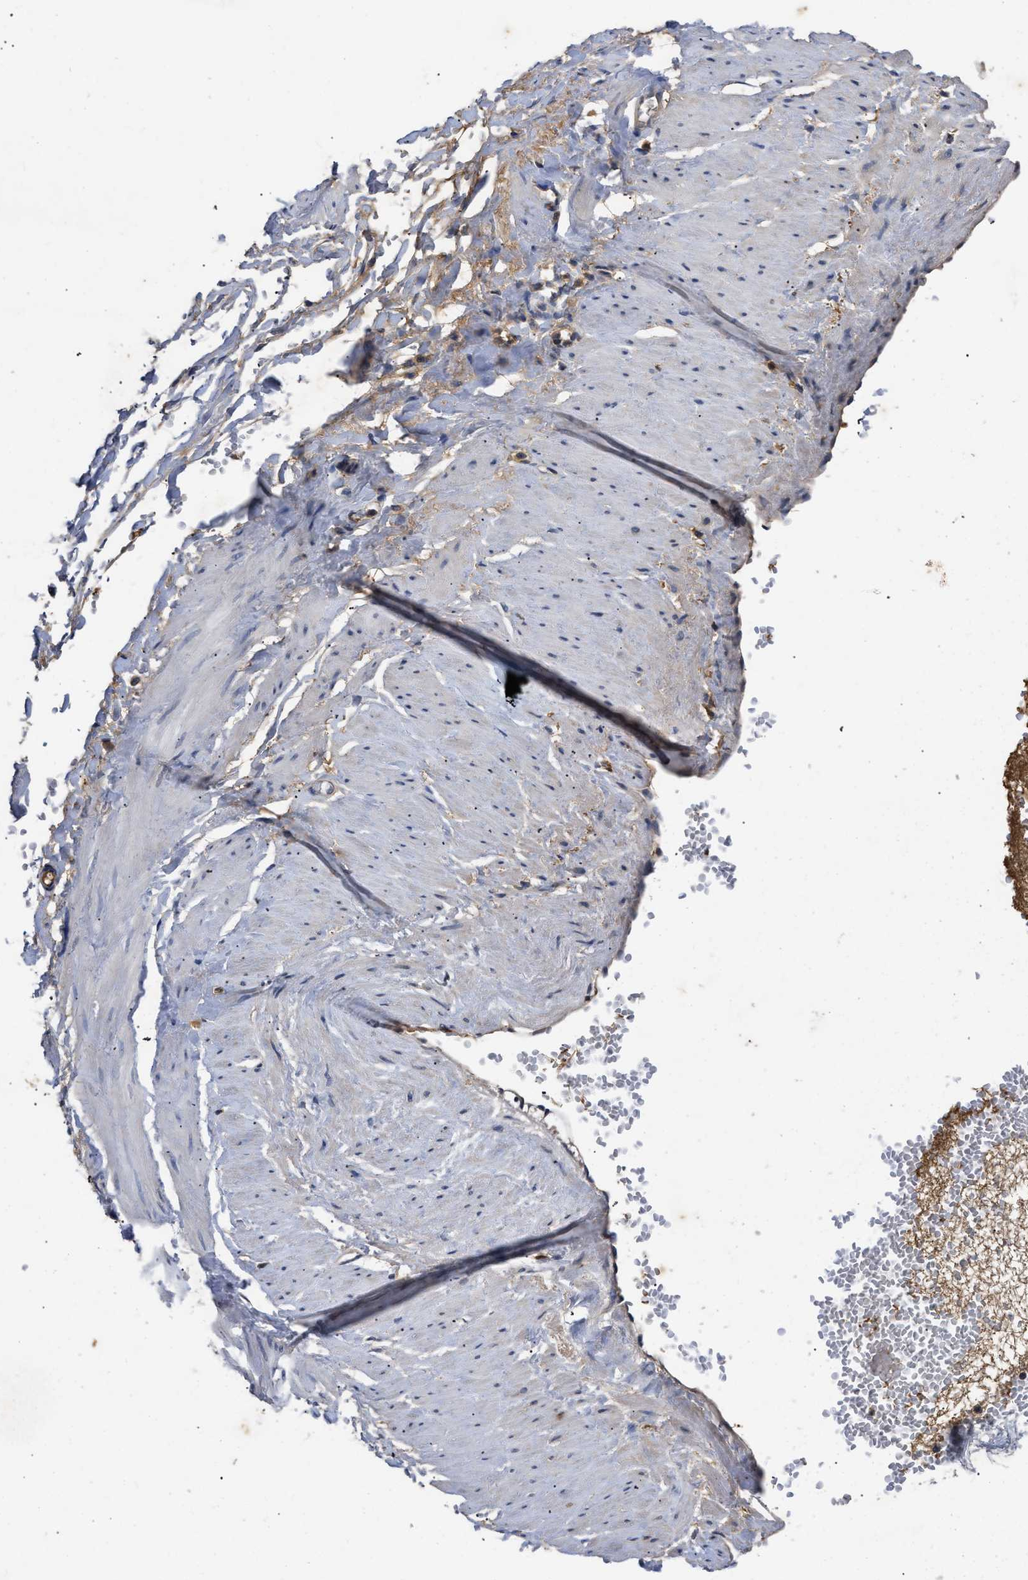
{"staining": {"intensity": "moderate", "quantity": "25%-75%", "location": "cytoplasmic/membranous"}, "tissue": "adipose tissue", "cell_type": "Adipocytes", "image_type": "normal", "snomed": [{"axis": "morphology", "description": "Normal tissue, NOS"}, {"axis": "topography", "description": "Soft tissue"}], "caption": "Adipose tissue stained with DAB (3,3'-diaminobenzidine) IHC displays medium levels of moderate cytoplasmic/membranous expression in about 25%-75% of adipocytes.", "gene": "VPS4A", "patient": {"sex": "male", "age": 72}}